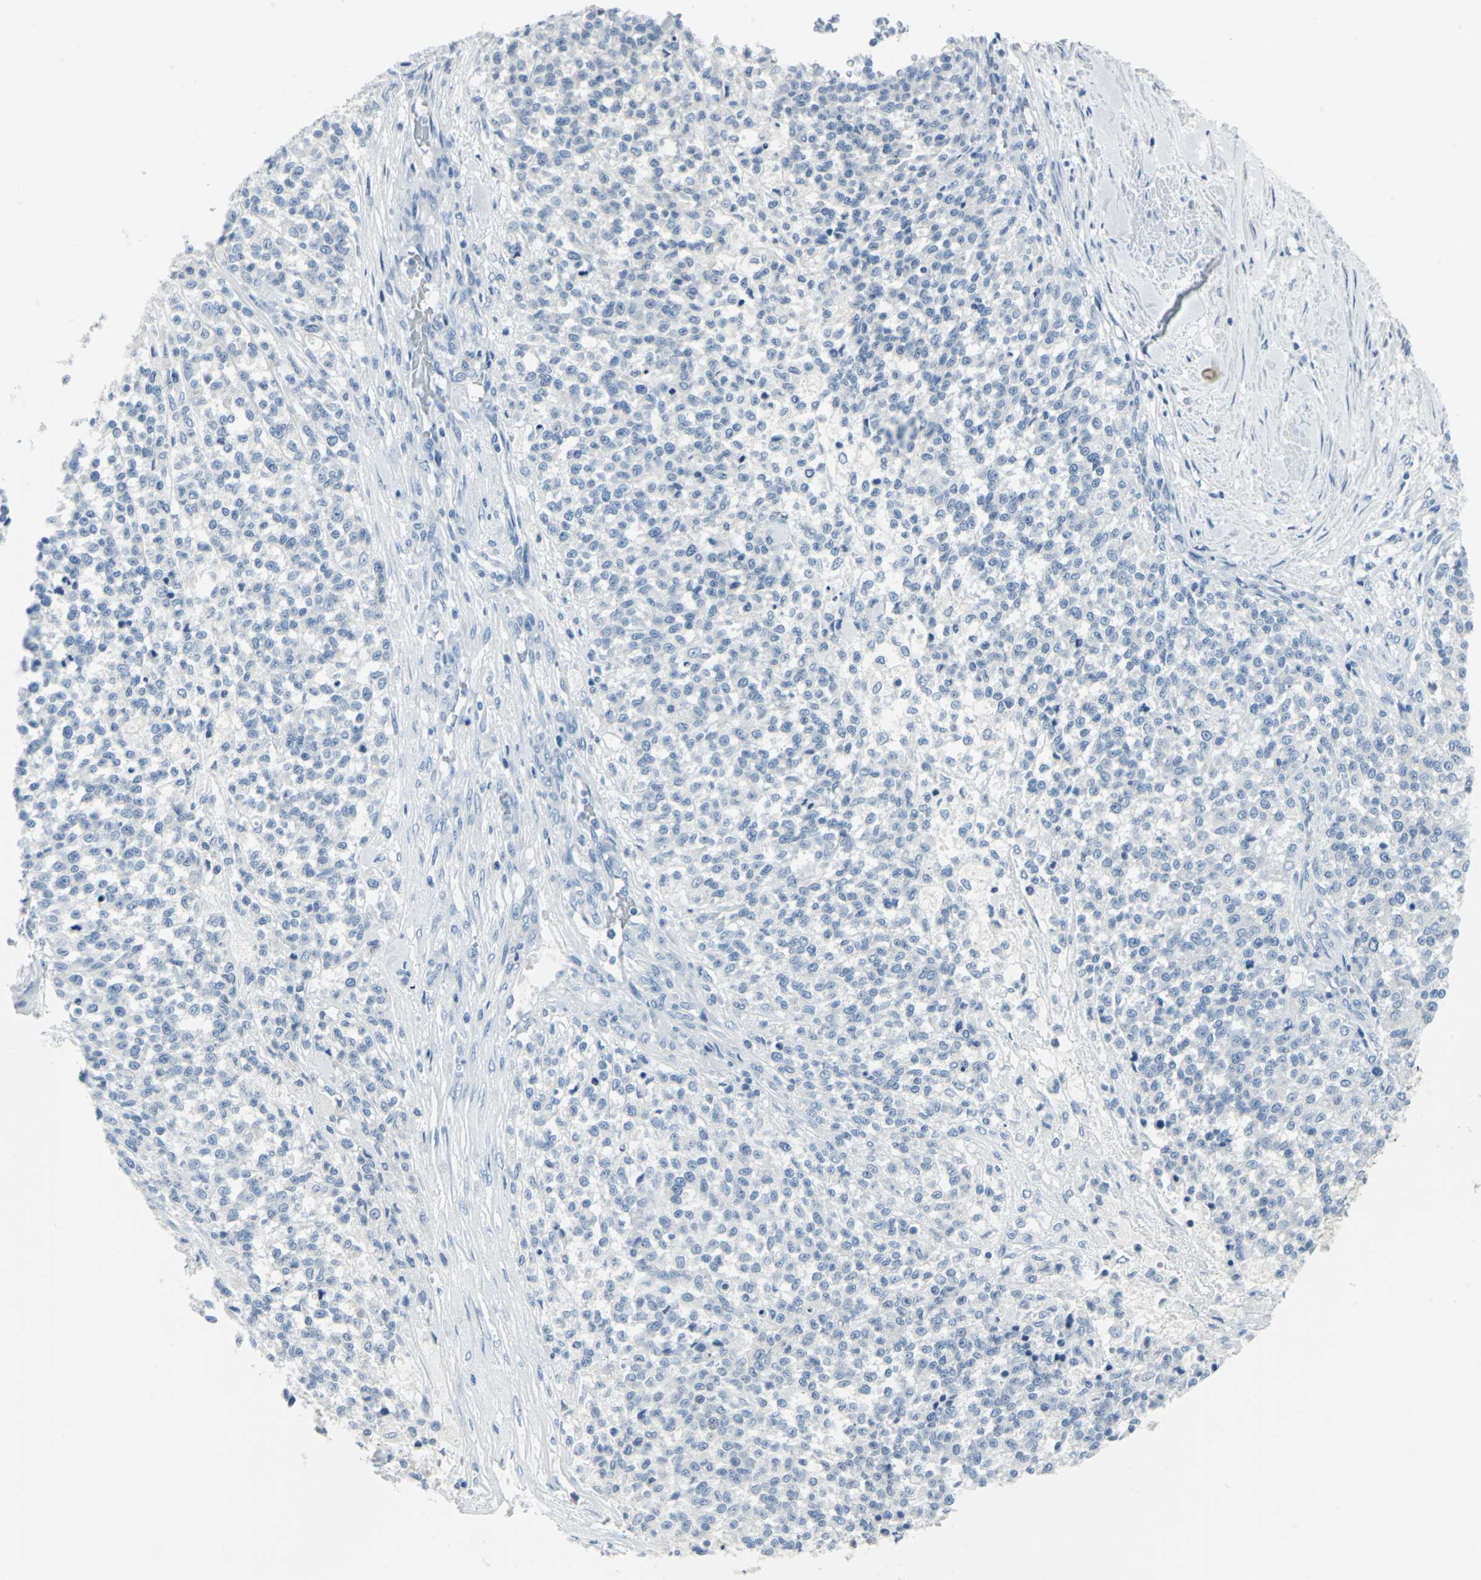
{"staining": {"intensity": "negative", "quantity": "none", "location": "none"}, "tissue": "testis cancer", "cell_type": "Tumor cells", "image_type": "cancer", "snomed": [{"axis": "morphology", "description": "Seminoma, NOS"}, {"axis": "topography", "description": "Testis"}], "caption": "Human testis cancer stained for a protein using immunohistochemistry reveals no expression in tumor cells.", "gene": "CYB5A", "patient": {"sex": "male", "age": 59}}